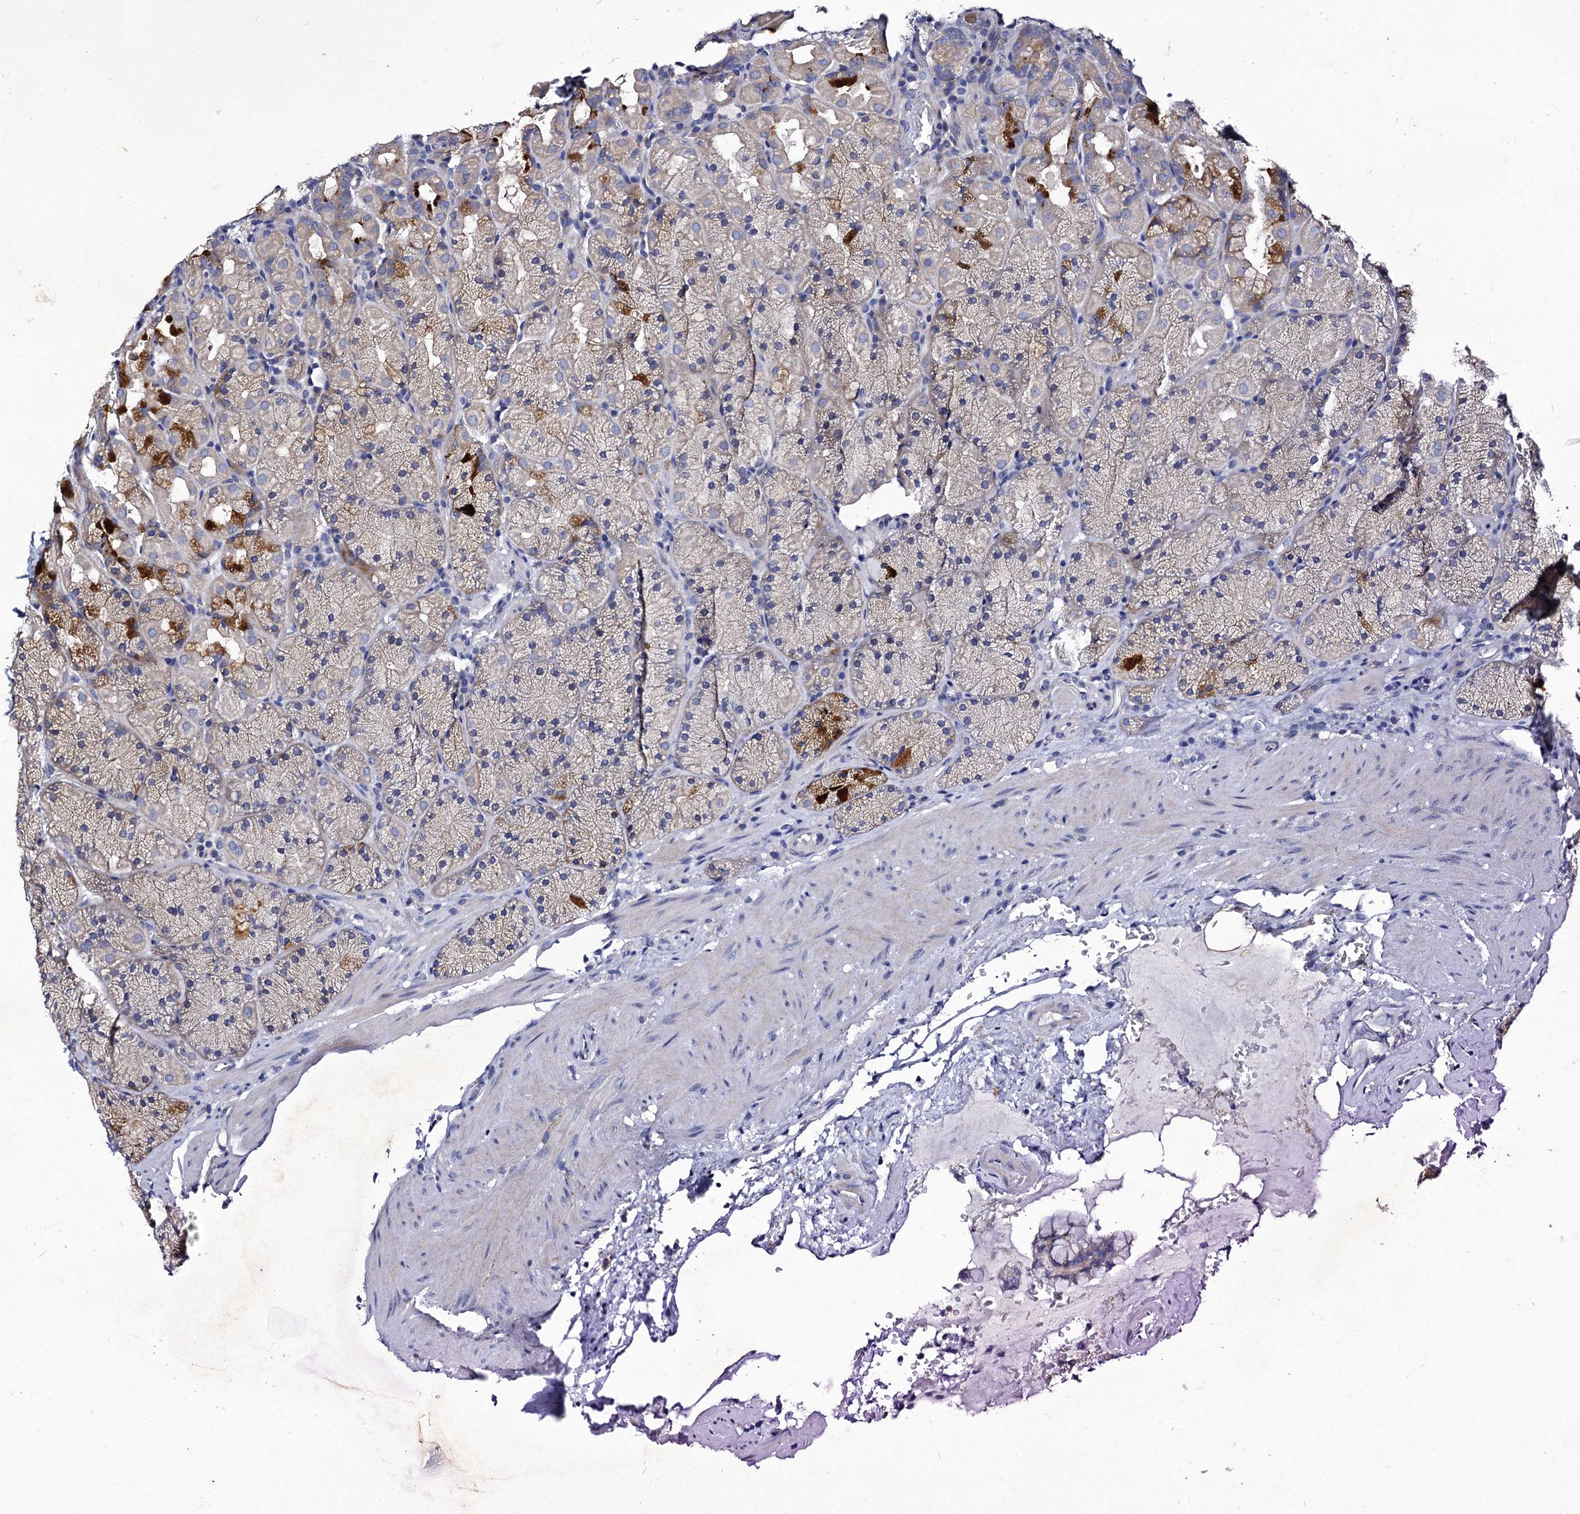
{"staining": {"intensity": "strong", "quantity": "<25%", "location": "cytoplasmic/membranous"}, "tissue": "stomach", "cell_type": "Glandular cells", "image_type": "normal", "snomed": [{"axis": "morphology", "description": "Normal tissue, NOS"}, {"axis": "topography", "description": "Stomach, upper"}, {"axis": "topography", "description": "Stomach, lower"}], "caption": "This histopathology image demonstrates immunohistochemistry (IHC) staining of unremarkable stomach, with medium strong cytoplasmic/membranous staining in about <25% of glandular cells.", "gene": "PANX2", "patient": {"sex": "male", "age": 80}}